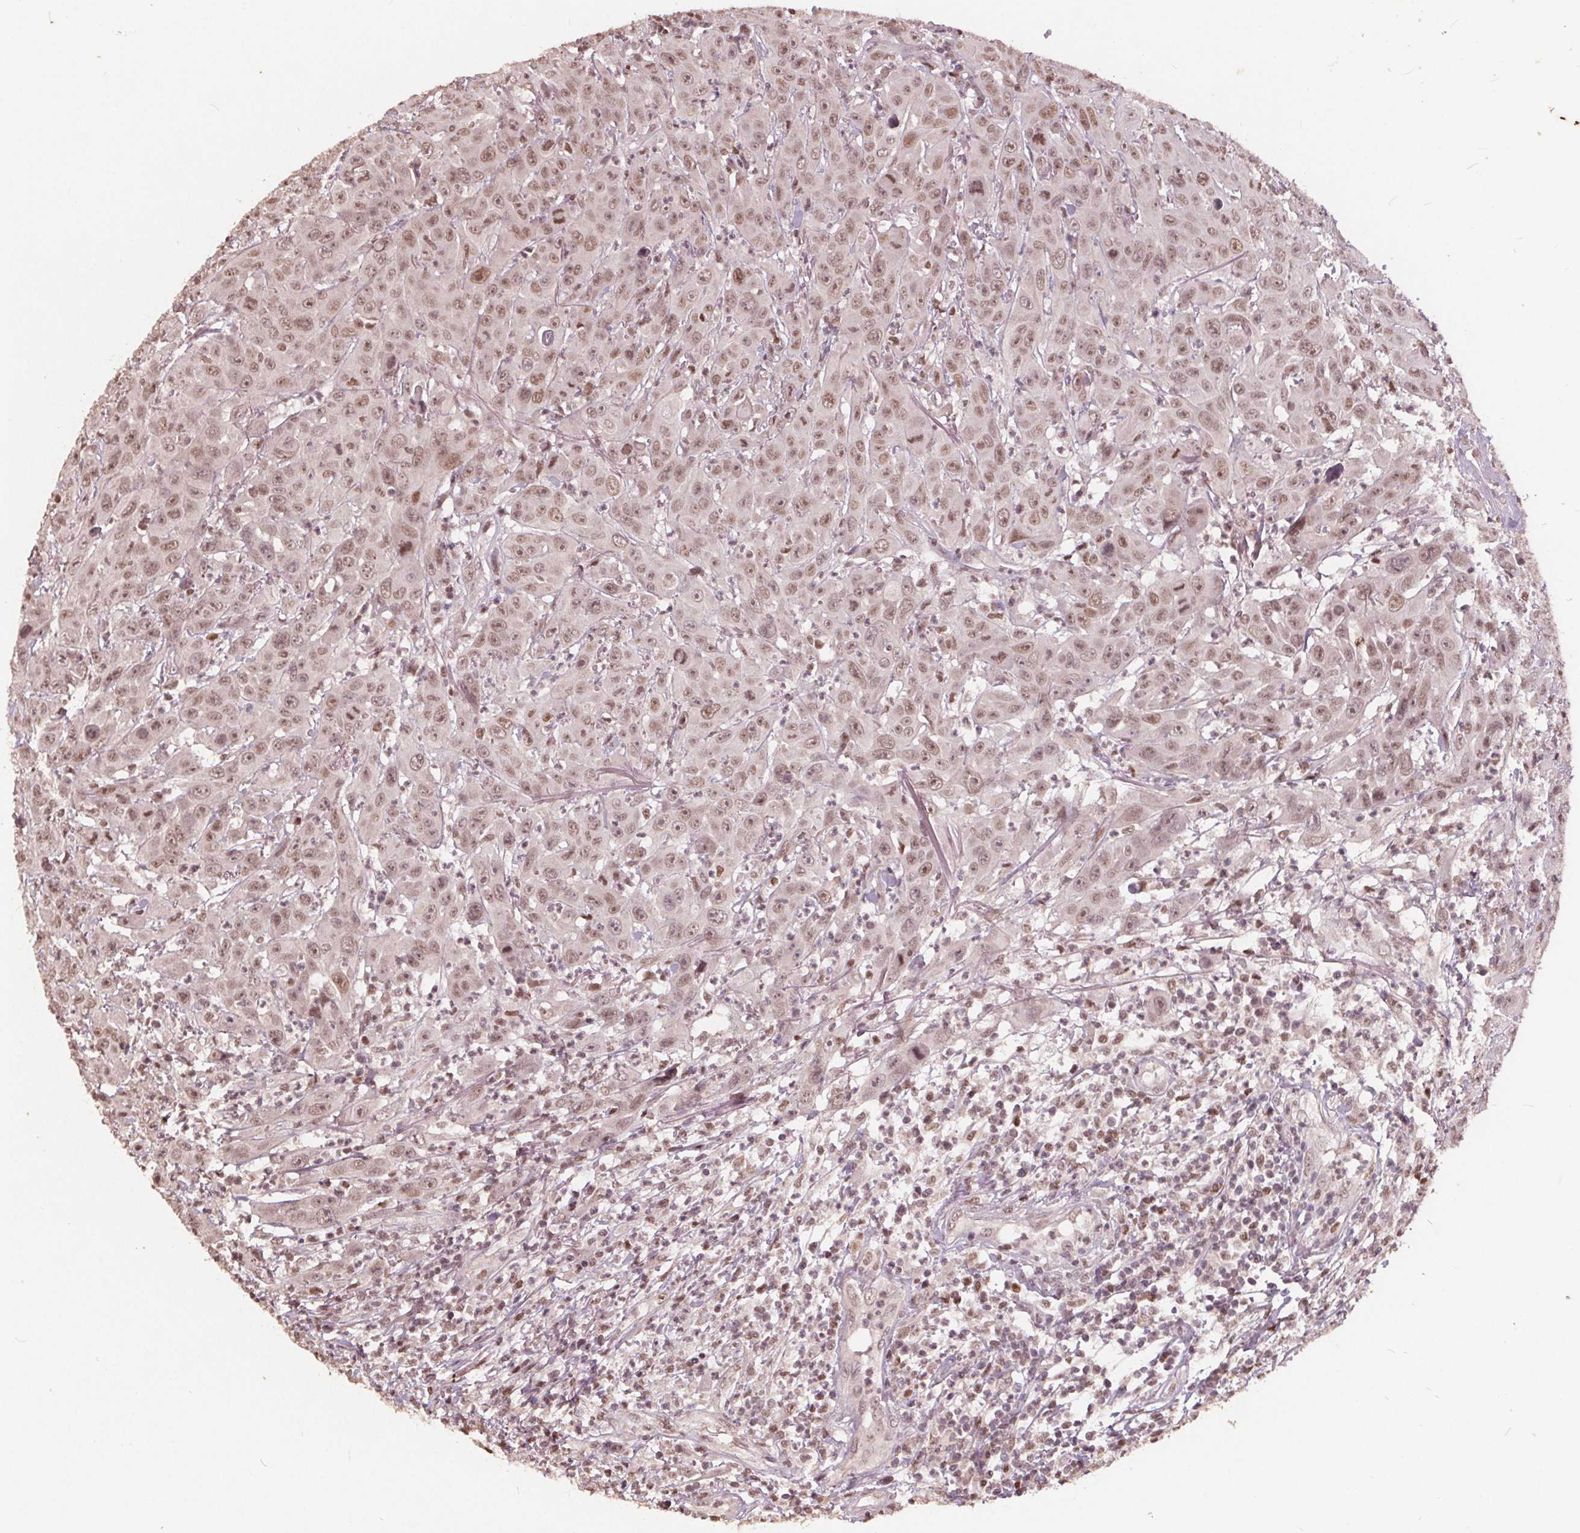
{"staining": {"intensity": "moderate", "quantity": ">75%", "location": "nuclear"}, "tissue": "head and neck cancer", "cell_type": "Tumor cells", "image_type": "cancer", "snomed": [{"axis": "morphology", "description": "Squamous cell carcinoma, NOS"}, {"axis": "topography", "description": "Skin"}, {"axis": "topography", "description": "Head-Neck"}], "caption": "IHC micrograph of neoplastic tissue: head and neck squamous cell carcinoma stained using IHC displays medium levels of moderate protein expression localized specifically in the nuclear of tumor cells, appearing as a nuclear brown color.", "gene": "DNMT3B", "patient": {"sex": "male", "age": 80}}